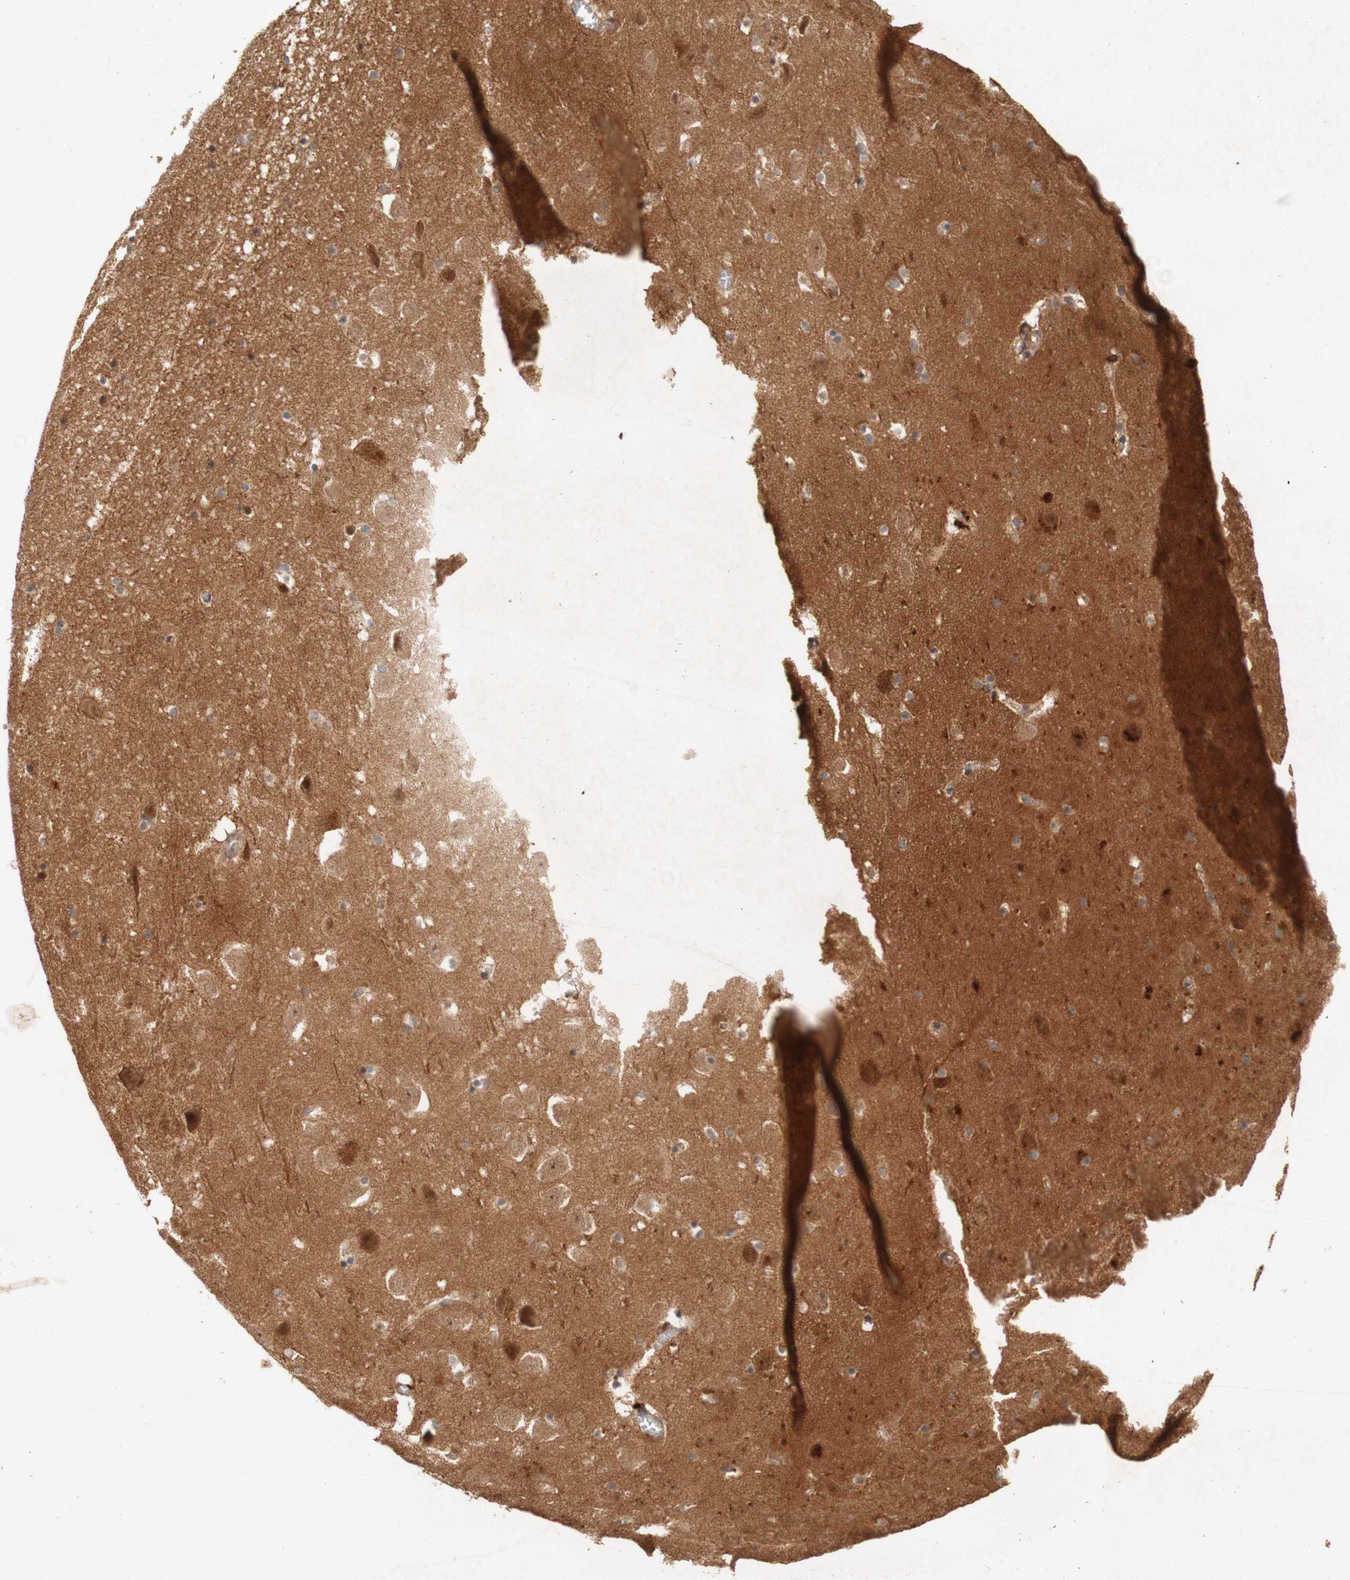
{"staining": {"intensity": "negative", "quantity": "none", "location": "none"}, "tissue": "hippocampus", "cell_type": "Glial cells", "image_type": "normal", "snomed": [{"axis": "morphology", "description": "Normal tissue, NOS"}, {"axis": "topography", "description": "Hippocampus"}], "caption": "IHC histopathology image of benign human hippocampus stained for a protein (brown), which reveals no positivity in glial cells. (DAB (3,3'-diaminobenzidine) immunohistochemistry (IHC) with hematoxylin counter stain).", "gene": "PIN1", "patient": {"sex": "male", "age": 45}}